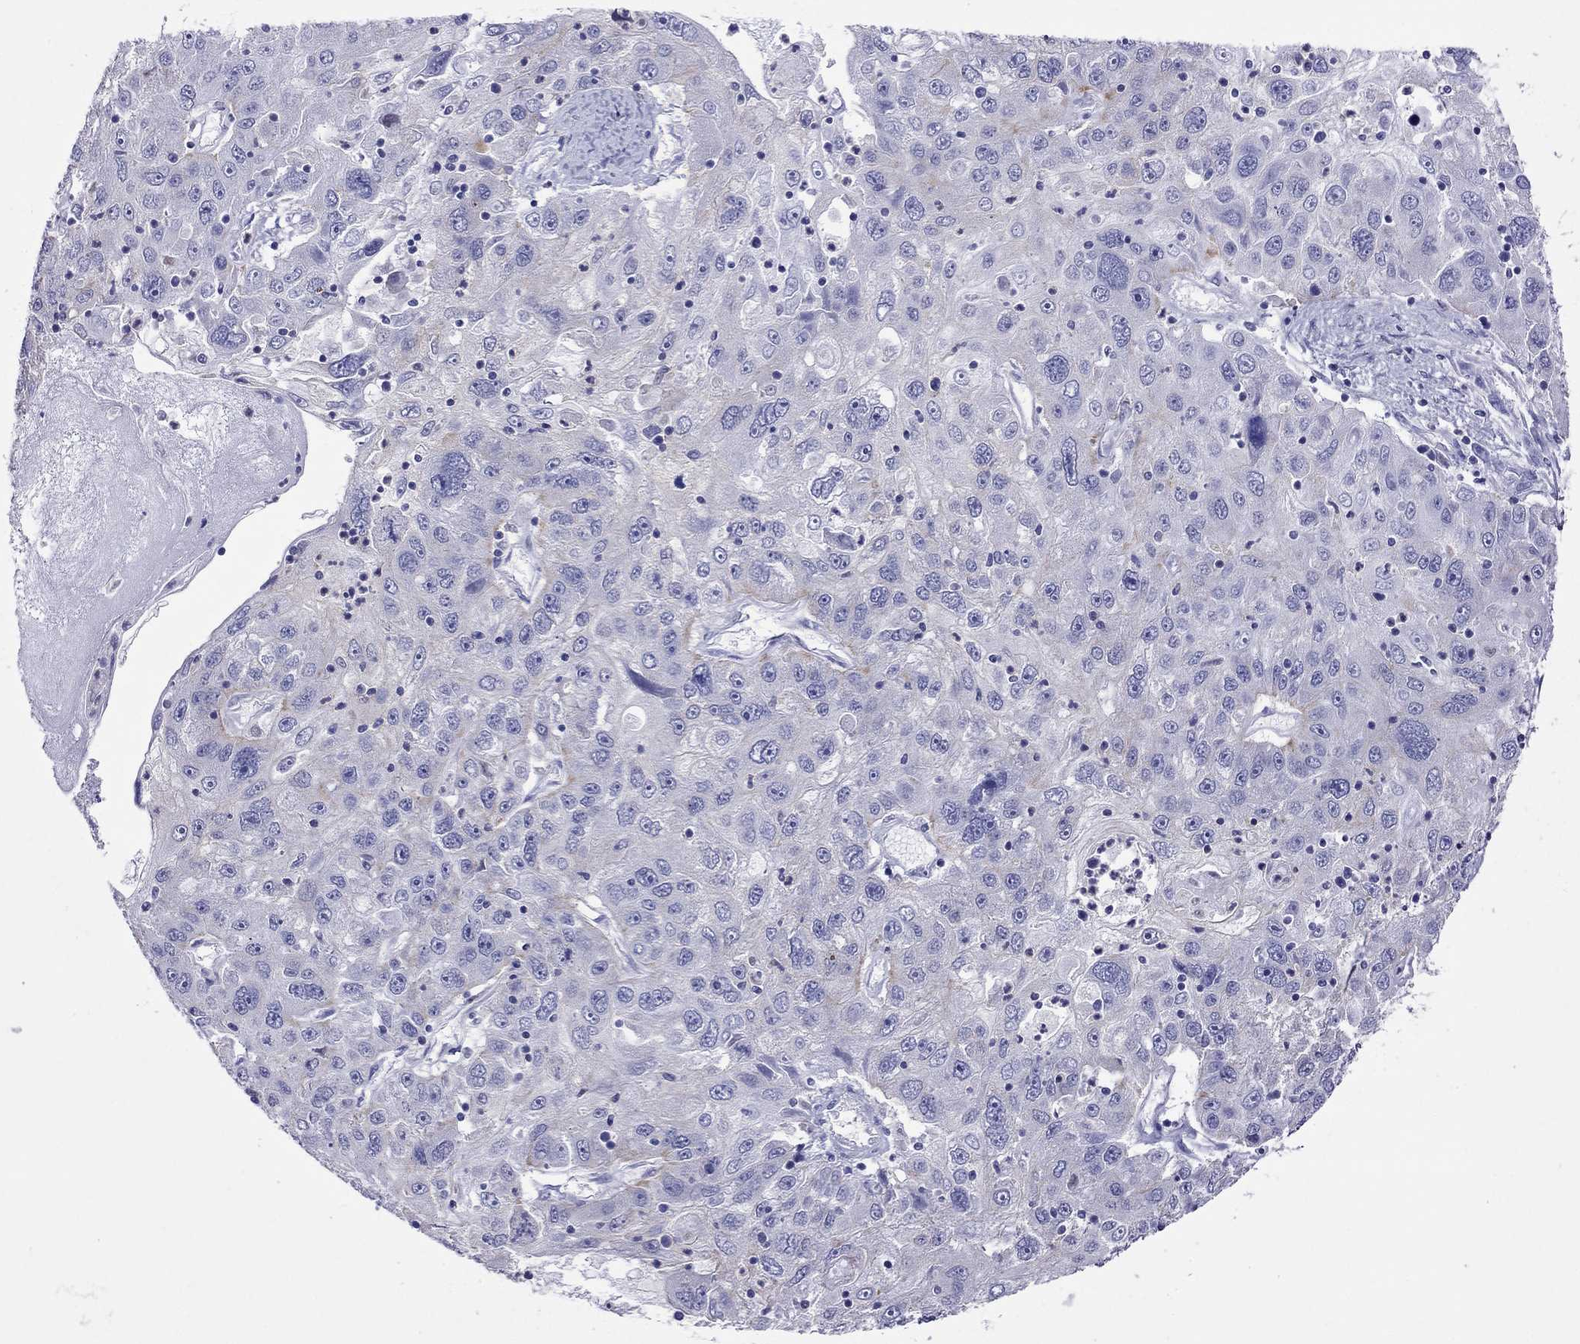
{"staining": {"intensity": "negative", "quantity": "none", "location": "none"}, "tissue": "stomach cancer", "cell_type": "Tumor cells", "image_type": "cancer", "snomed": [{"axis": "morphology", "description": "Adenocarcinoma, NOS"}, {"axis": "topography", "description": "Stomach"}], "caption": "High magnification brightfield microscopy of stomach adenocarcinoma stained with DAB (brown) and counterstained with hematoxylin (blue): tumor cells show no significant expression.", "gene": "MPZ", "patient": {"sex": "male", "age": 56}}